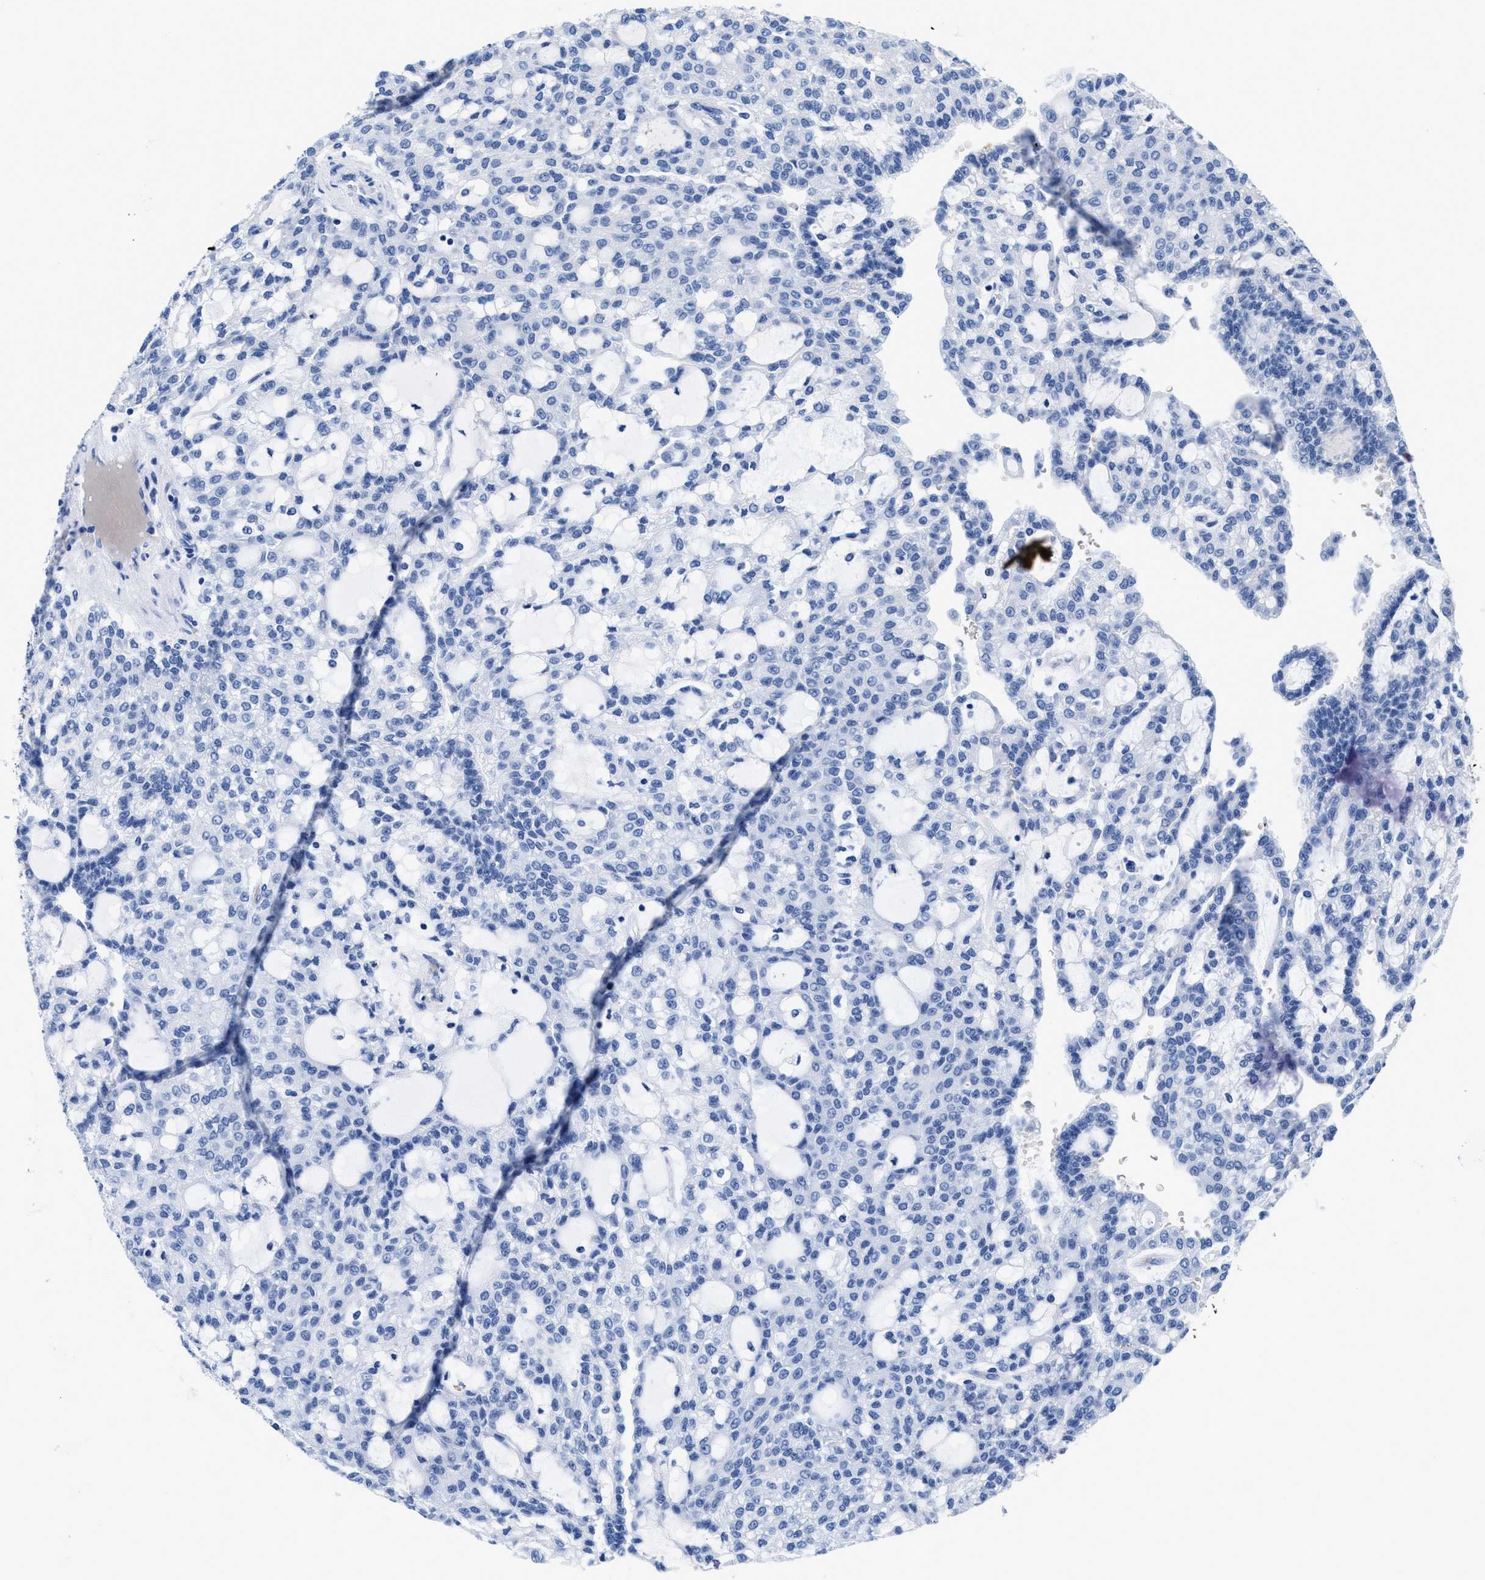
{"staining": {"intensity": "negative", "quantity": "none", "location": "none"}, "tissue": "renal cancer", "cell_type": "Tumor cells", "image_type": "cancer", "snomed": [{"axis": "morphology", "description": "Adenocarcinoma, NOS"}, {"axis": "topography", "description": "Kidney"}], "caption": "Tumor cells are negative for brown protein staining in renal adenocarcinoma.", "gene": "SLFN13", "patient": {"sex": "male", "age": 63}}